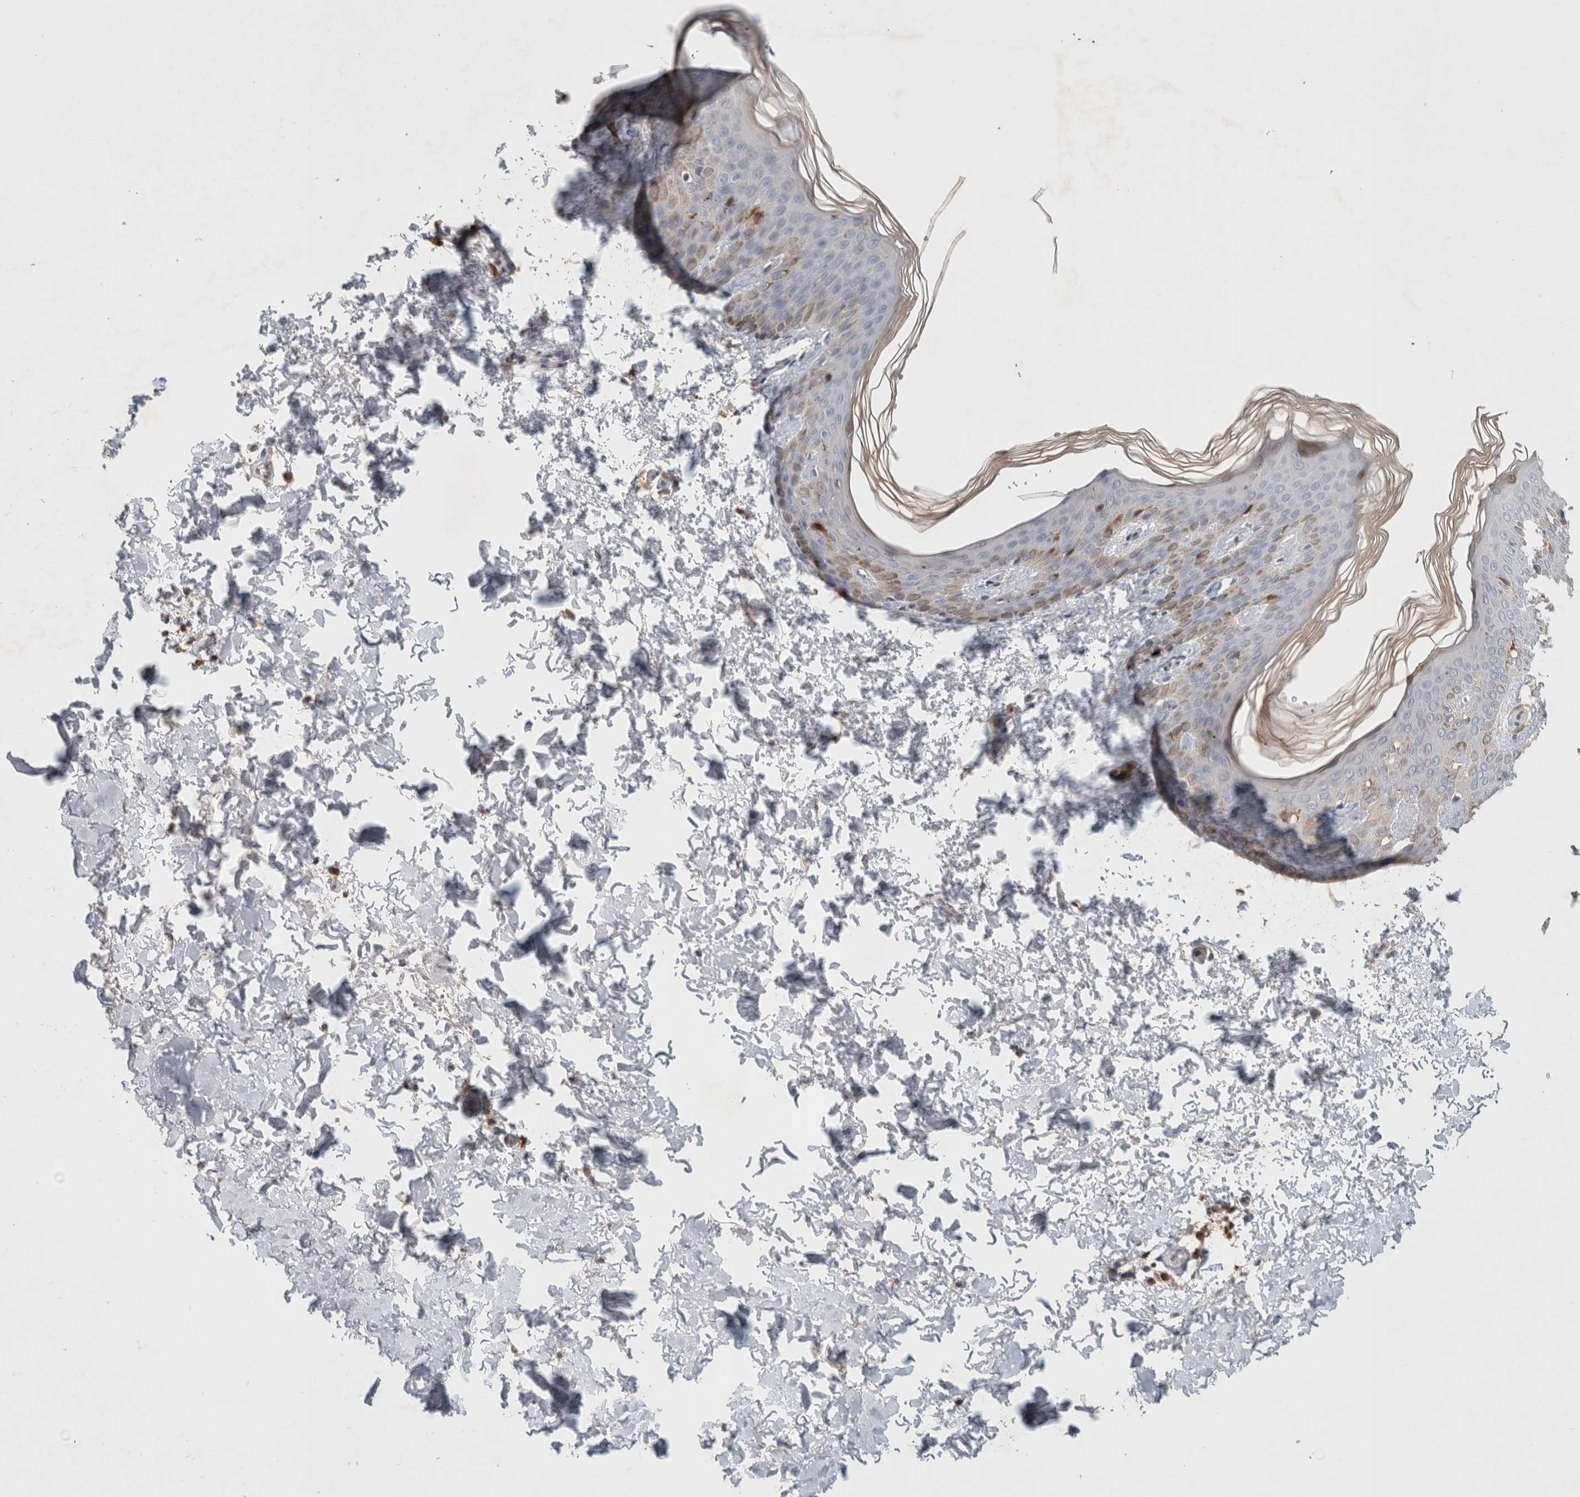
{"staining": {"intensity": "negative", "quantity": "none", "location": "none"}, "tissue": "skin", "cell_type": "Keratinocytes", "image_type": "normal", "snomed": [{"axis": "morphology", "description": "Normal tissue, NOS"}, {"axis": "morphology", "description": "Neoplasm, benign, NOS"}, {"axis": "topography", "description": "Skin"}, {"axis": "topography", "description": "Soft tissue"}], "caption": "This photomicrograph is of unremarkable skin stained with IHC to label a protein in brown with the nuclei are counter-stained blue. There is no positivity in keratinocytes. (Stains: DAB (3,3'-diaminobenzidine) IHC with hematoxylin counter stain, Microscopy: brightfield microscopy at high magnification).", "gene": "GFRA2", "patient": {"sex": "male", "age": 26}}